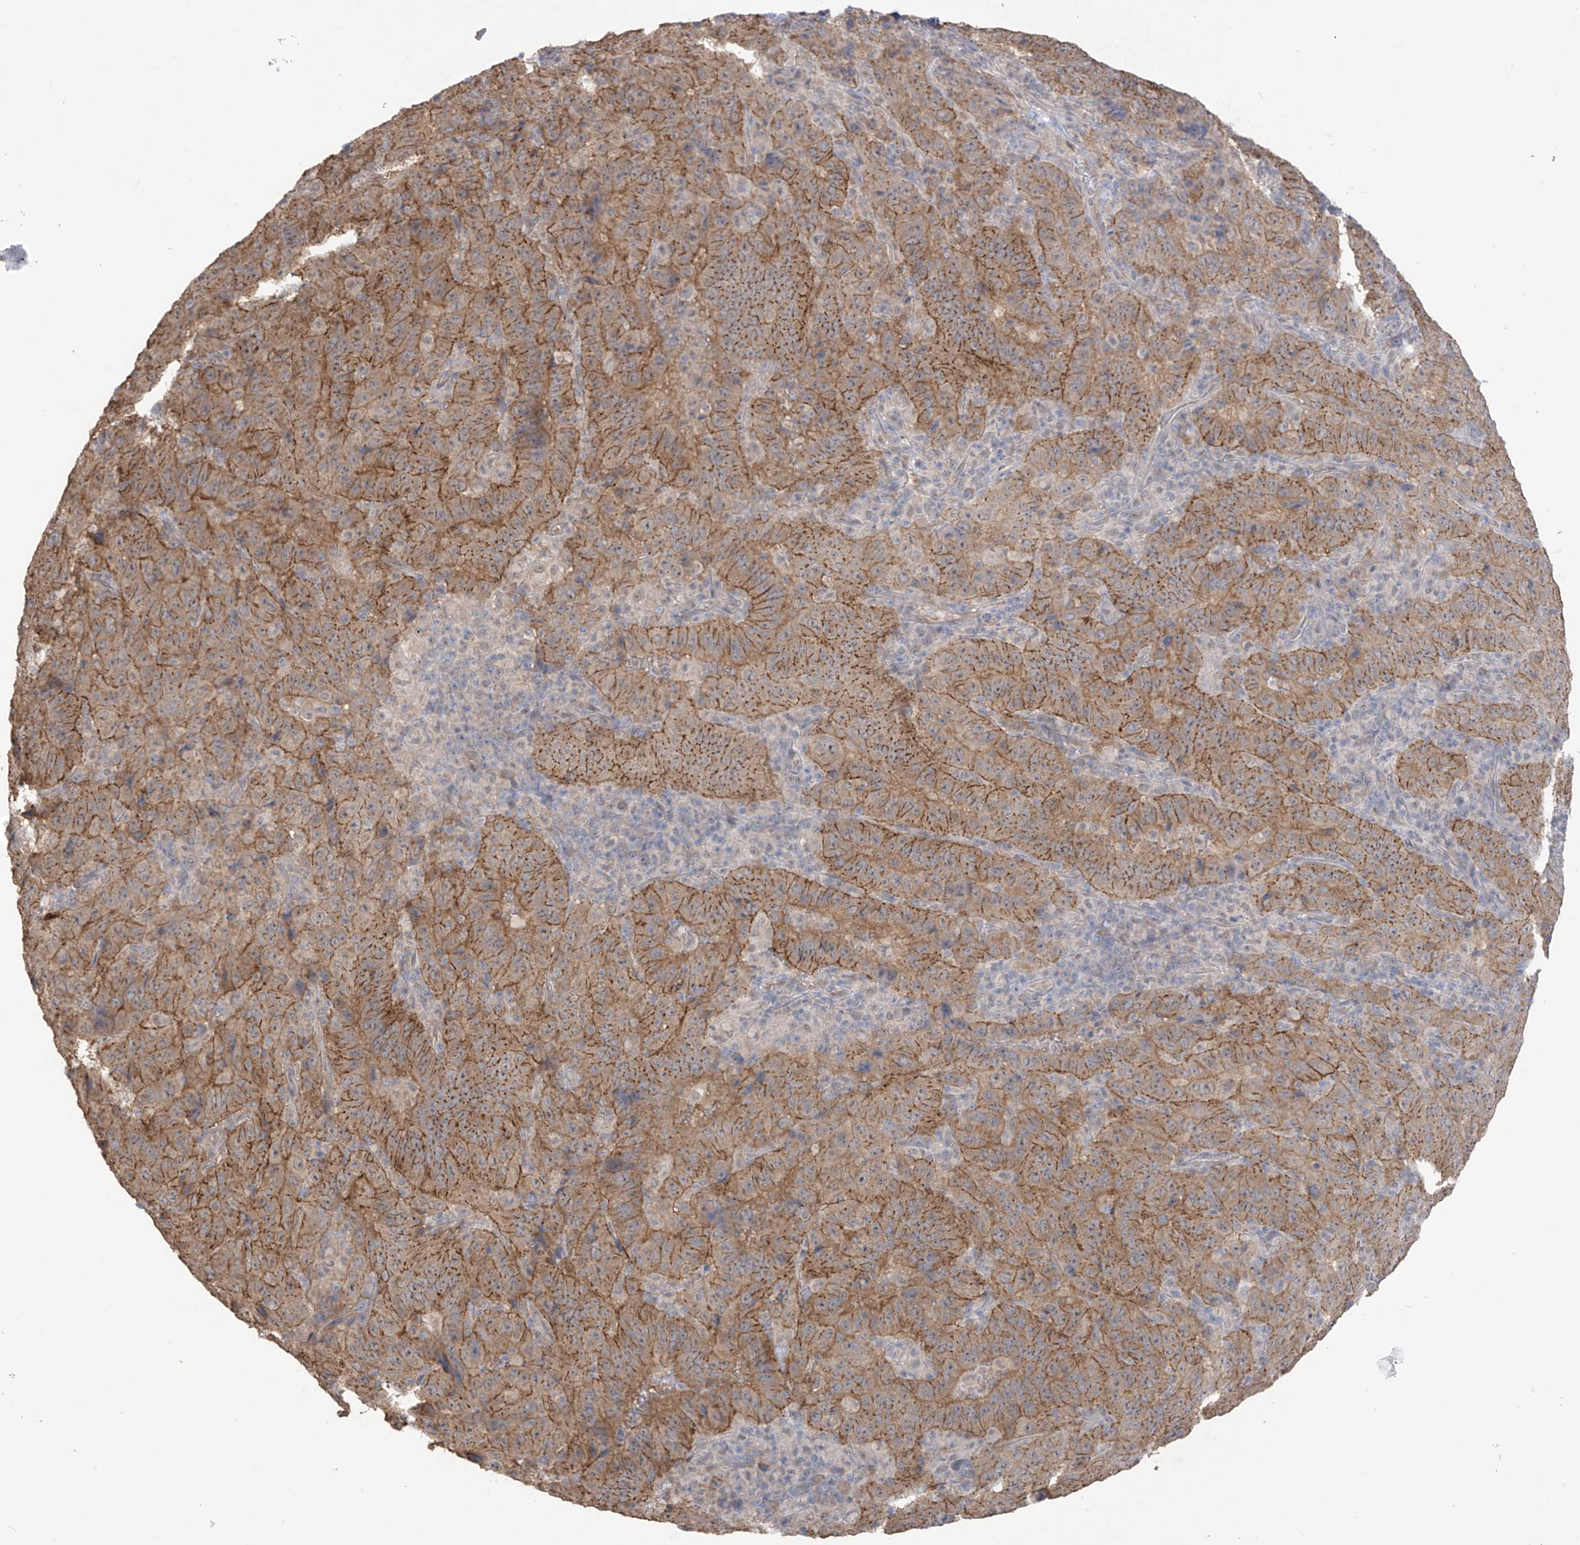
{"staining": {"intensity": "strong", "quantity": ">75%", "location": "cytoplasmic/membranous"}, "tissue": "pancreatic cancer", "cell_type": "Tumor cells", "image_type": "cancer", "snomed": [{"axis": "morphology", "description": "Adenocarcinoma, NOS"}, {"axis": "topography", "description": "Pancreas"}], "caption": "Immunohistochemical staining of human pancreatic adenocarcinoma displays high levels of strong cytoplasmic/membranous positivity in approximately >75% of tumor cells. The protein of interest is stained brown, and the nuclei are stained in blue (DAB (3,3'-diaminobenzidine) IHC with brightfield microscopy, high magnification).", "gene": "KIAA1522", "patient": {"sex": "male", "age": 63}}